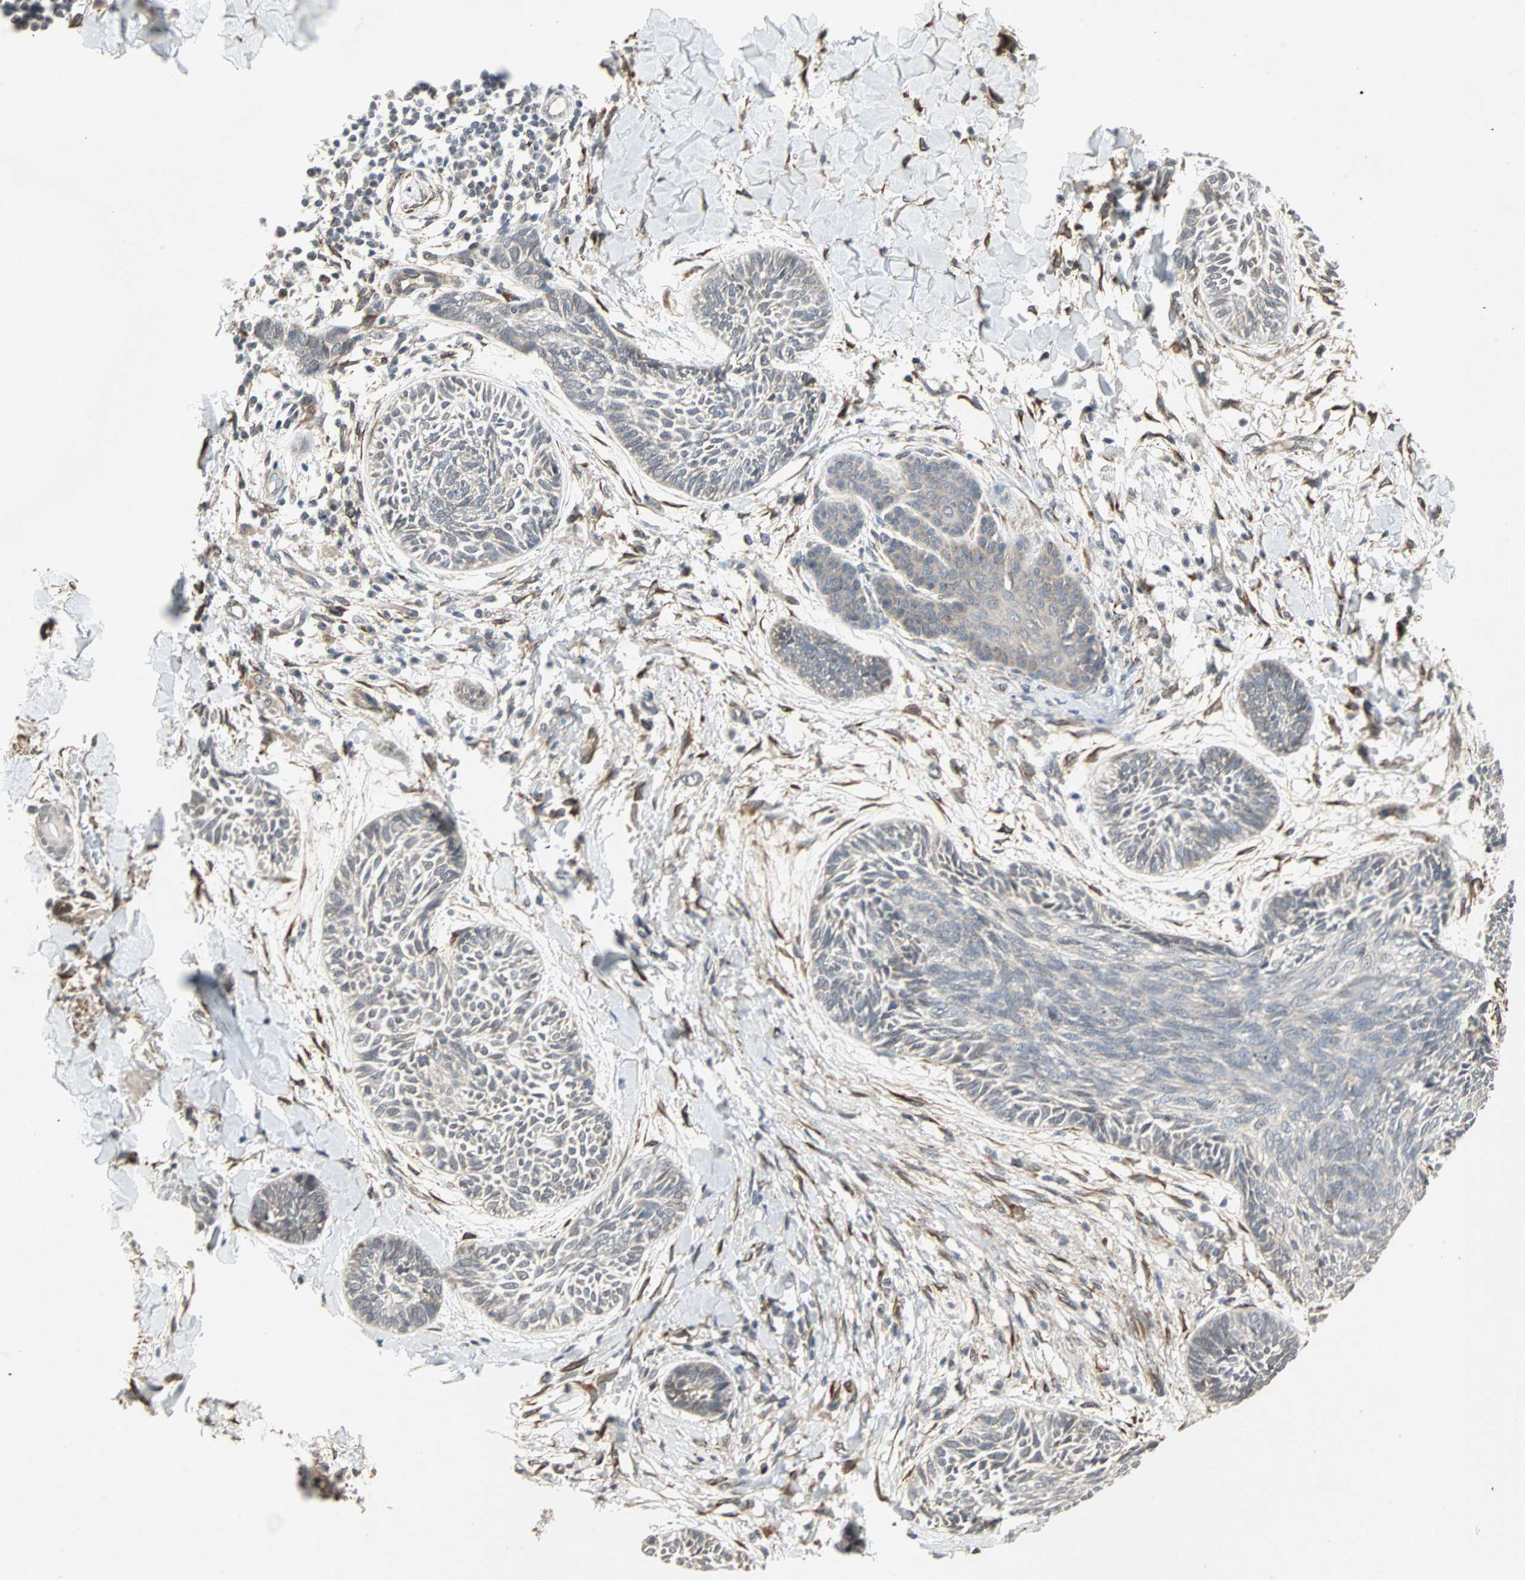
{"staining": {"intensity": "negative", "quantity": "none", "location": "none"}, "tissue": "skin cancer", "cell_type": "Tumor cells", "image_type": "cancer", "snomed": [{"axis": "morphology", "description": "Papilloma, NOS"}, {"axis": "morphology", "description": "Basal cell carcinoma"}, {"axis": "topography", "description": "Skin"}], "caption": "A high-resolution photomicrograph shows immunohistochemistry (IHC) staining of basal cell carcinoma (skin), which exhibits no significant staining in tumor cells.", "gene": "TRPV4", "patient": {"sex": "male", "age": 87}}